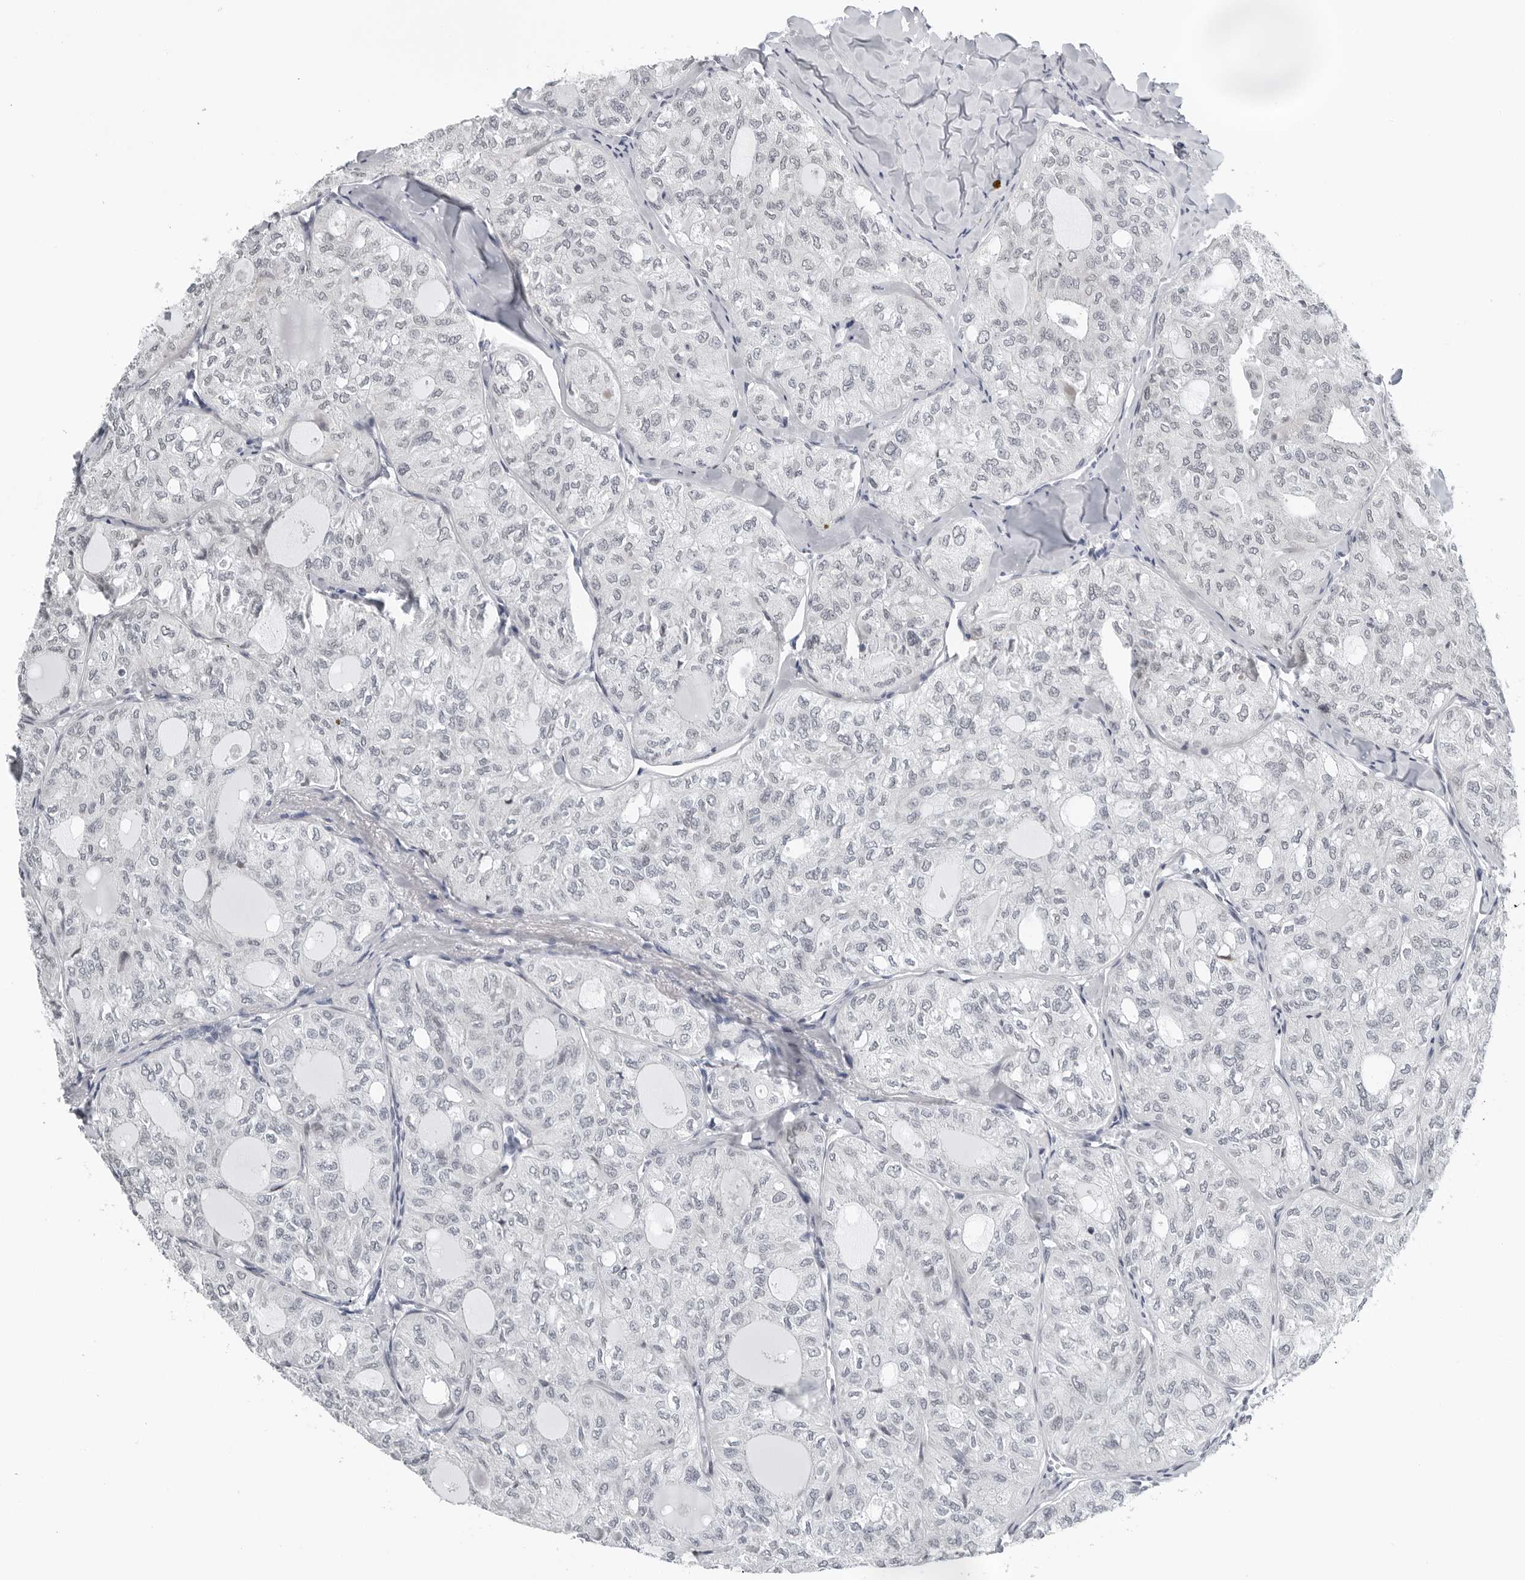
{"staining": {"intensity": "negative", "quantity": "none", "location": "none"}, "tissue": "thyroid cancer", "cell_type": "Tumor cells", "image_type": "cancer", "snomed": [{"axis": "morphology", "description": "Follicular adenoma carcinoma, NOS"}, {"axis": "topography", "description": "Thyroid gland"}], "caption": "Photomicrograph shows no protein positivity in tumor cells of thyroid follicular adenoma carcinoma tissue.", "gene": "PPP1R42", "patient": {"sex": "male", "age": 75}}